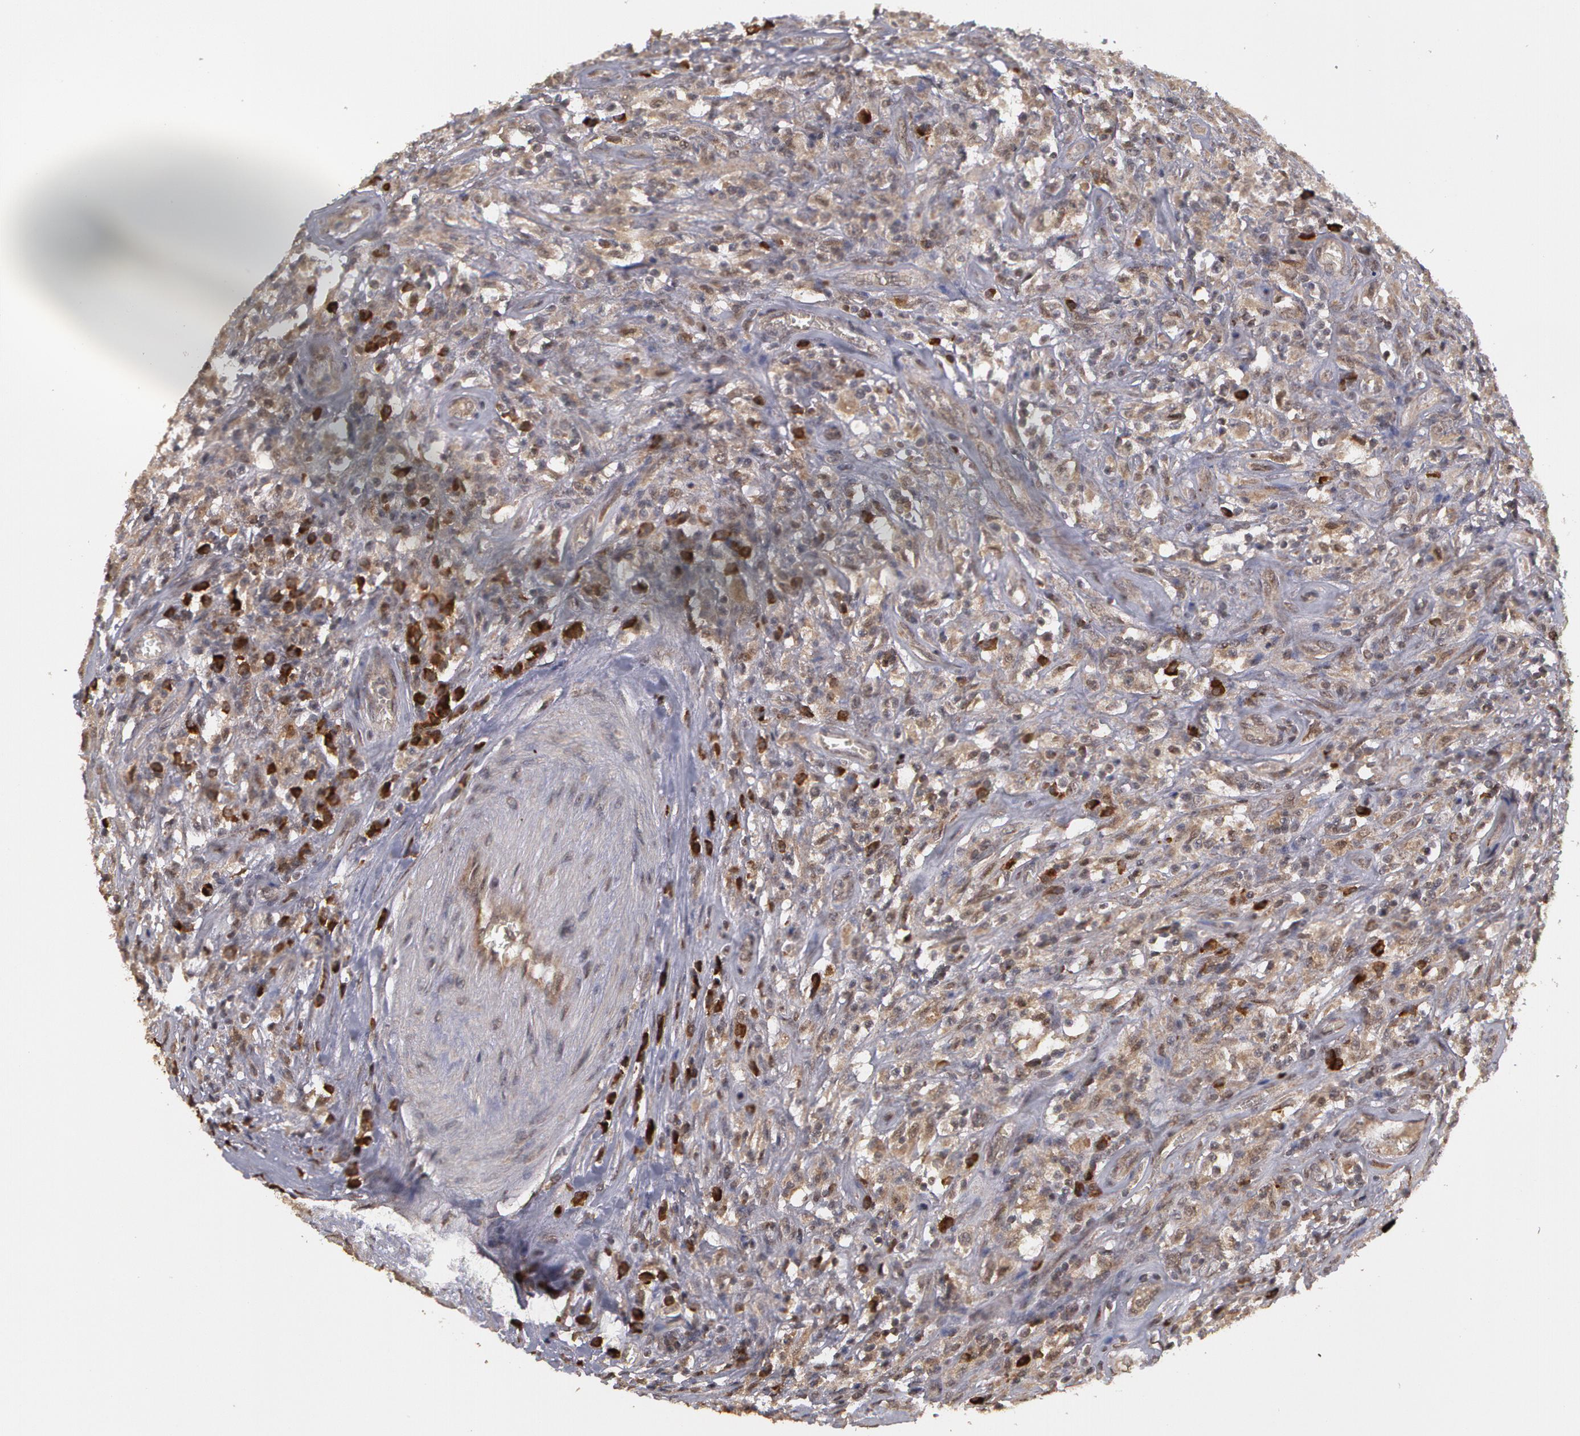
{"staining": {"intensity": "moderate", "quantity": ">75%", "location": "cytoplasmic/membranous"}, "tissue": "testis cancer", "cell_type": "Tumor cells", "image_type": "cancer", "snomed": [{"axis": "morphology", "description": "Seminoma, NOS"}, {"axis": "topography", "description": "Testis"}], "caption": "This micrograph shows testis cancer stained with immunohistochemistry (IHC) to label a protein in brown. The cytoplasmic/membranous of tumor cells show moderate positivity for the protein. Nuclei are counter-stained blue.", "gene": "GLIS1", "patient": {"sex": "male", "age": 34}}